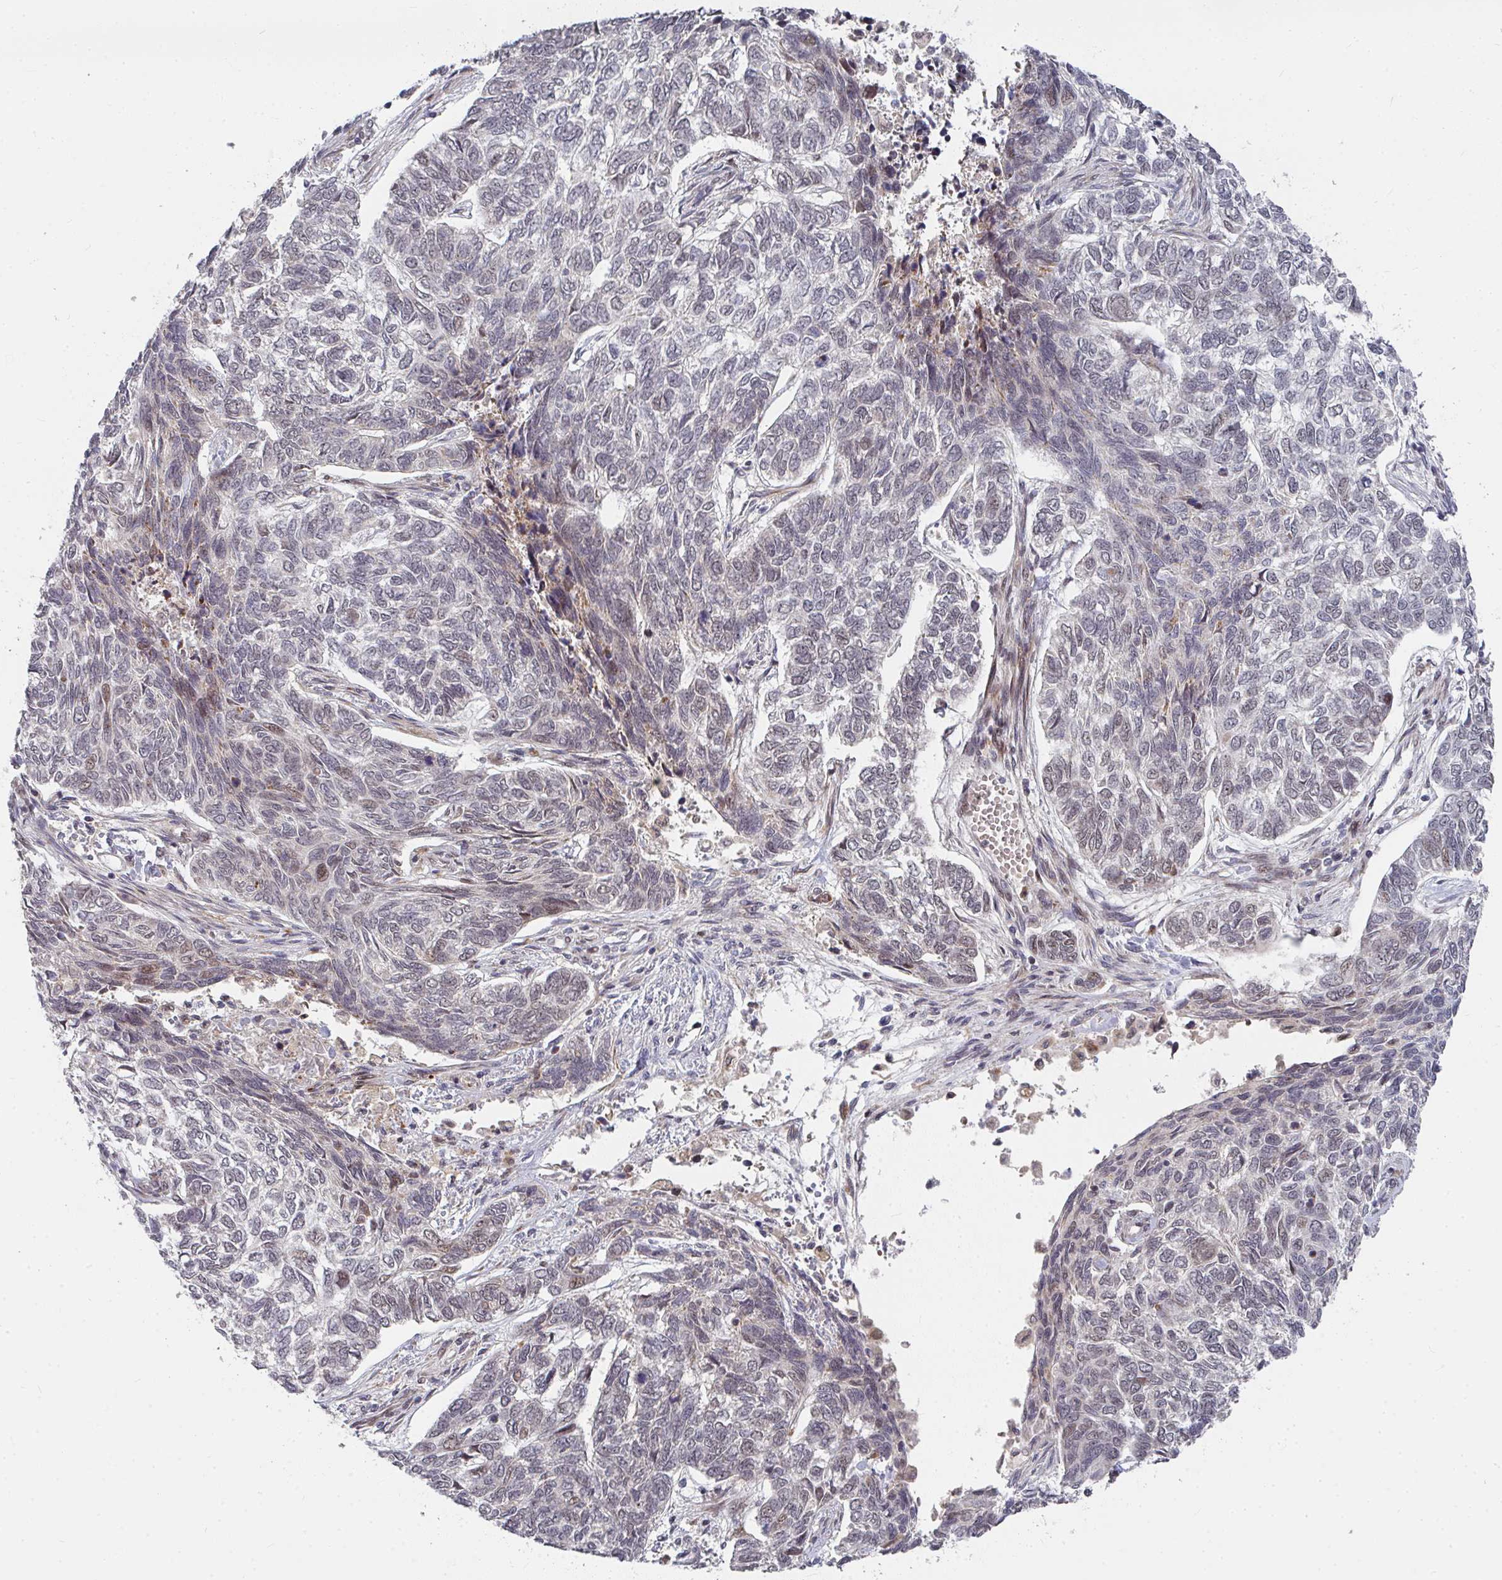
{"staining": {"intensity": "weak", "quantity": "<25%", "location": "nuclear"}, "tissue": "skin cancer", "cell_type": "Tumor cells", "image_type": "cancer", "snomed": [{"axis": "morphology", "description": "Basal cell carcinoma"}, {"axis": "topography", "description": "Skin"}], "caption": "High power microscopy histopathology image of an immunohistochemistry (IHC) micrograph of skin basal cell carcinoma, revealing no significant expression in tumor cells.", "gene": "RBBP5", "patient": {"sex": "female", "age": 65}}